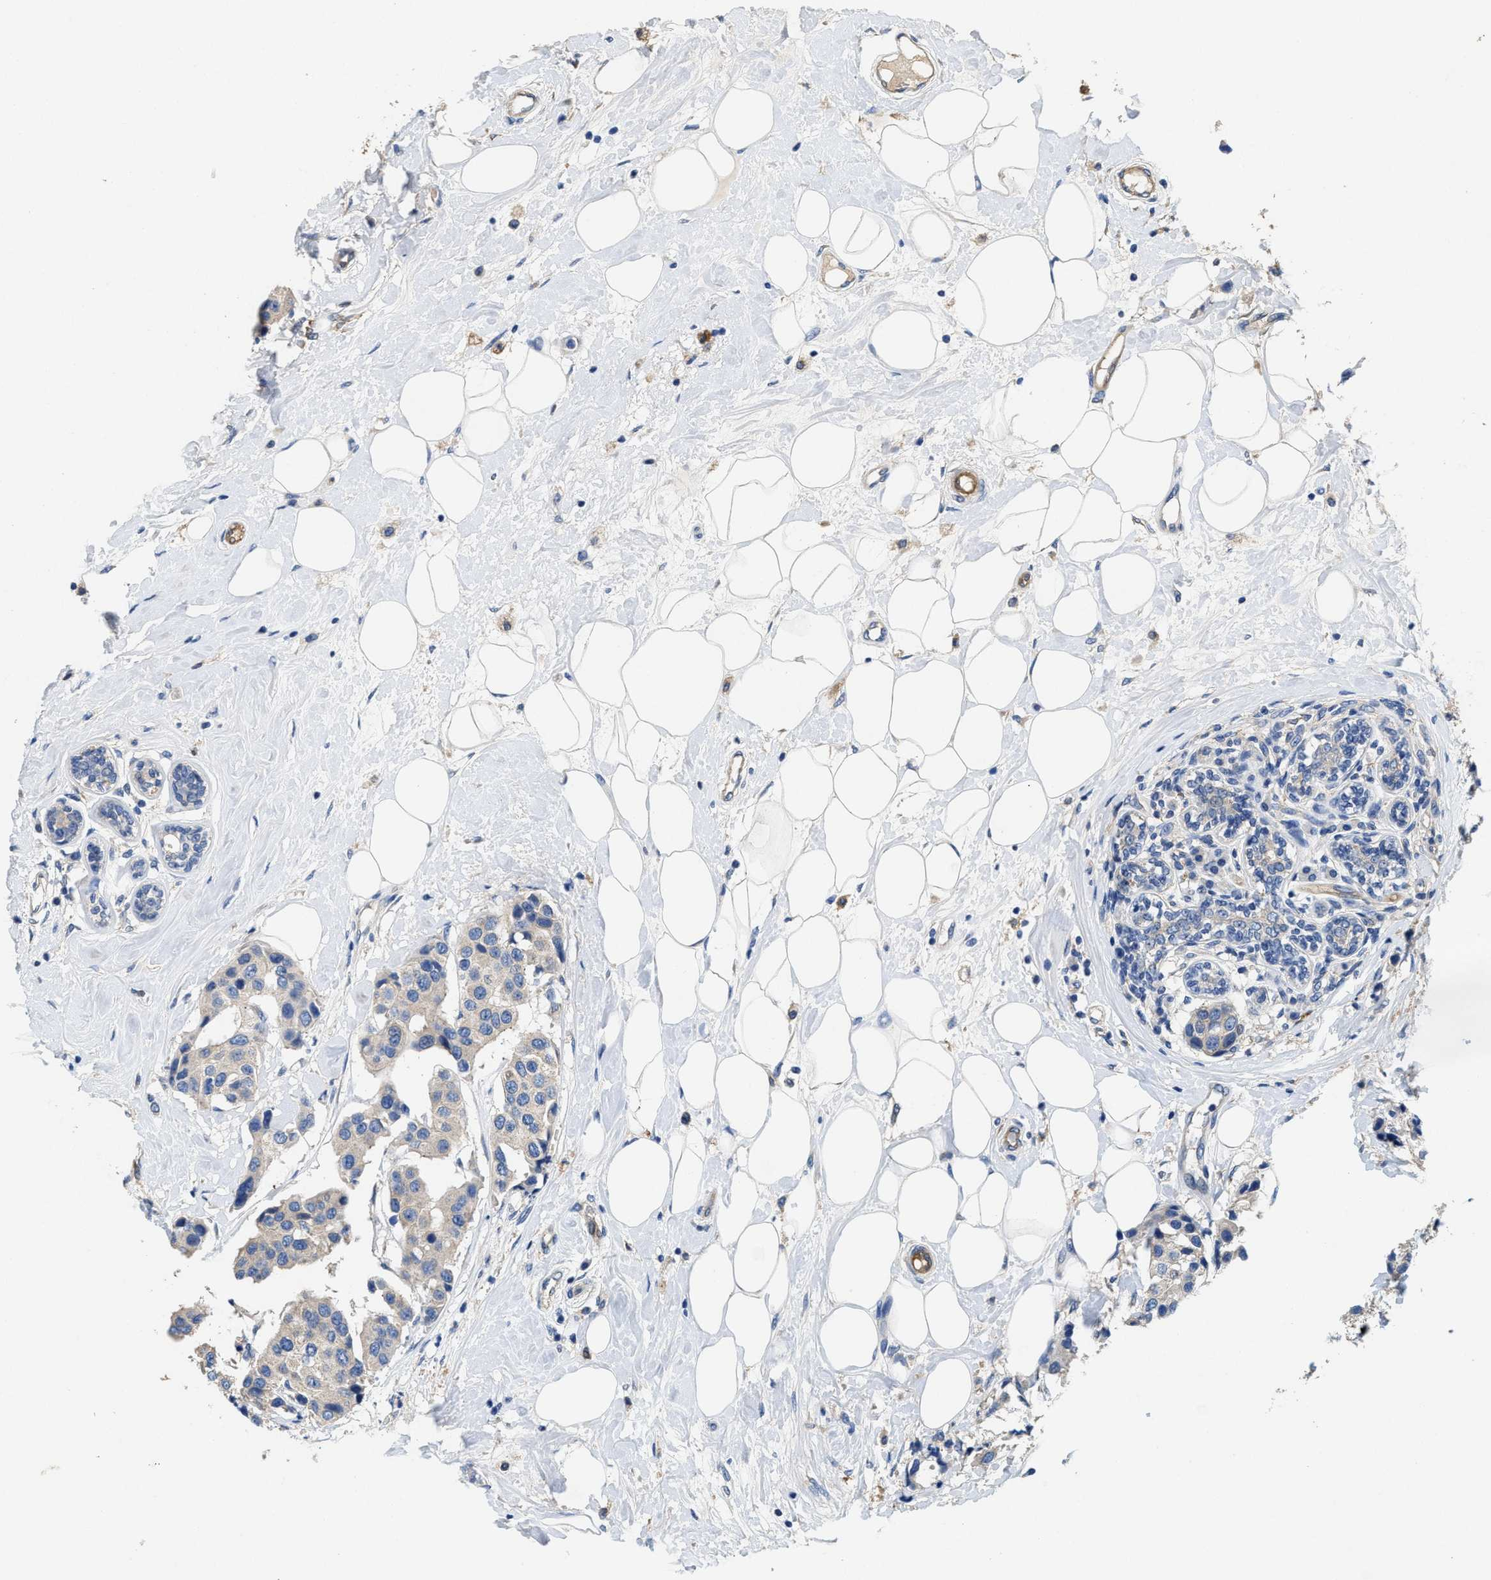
{"staining": {"intensity": "negative", "quantity": "none", "location": "none"}, "tissue": "breast cancer", "cell_type": "Tumor cells", "image_type": "cancer", "snomed": [{"axis": "morphology", "description": "Normal tissue, NOS"}, {"axis": "morphology", "description": "Duct carcinoma"}, {"axis": "topography", "description": "Breast"}], "caption": "Immunohistochemistry (IHC) image of human breast cancer stained for a protein (brown), which reveals no staining in tumor cells.", "gene": "PEG10", "patient": {"sex": "female", "age": 39}}